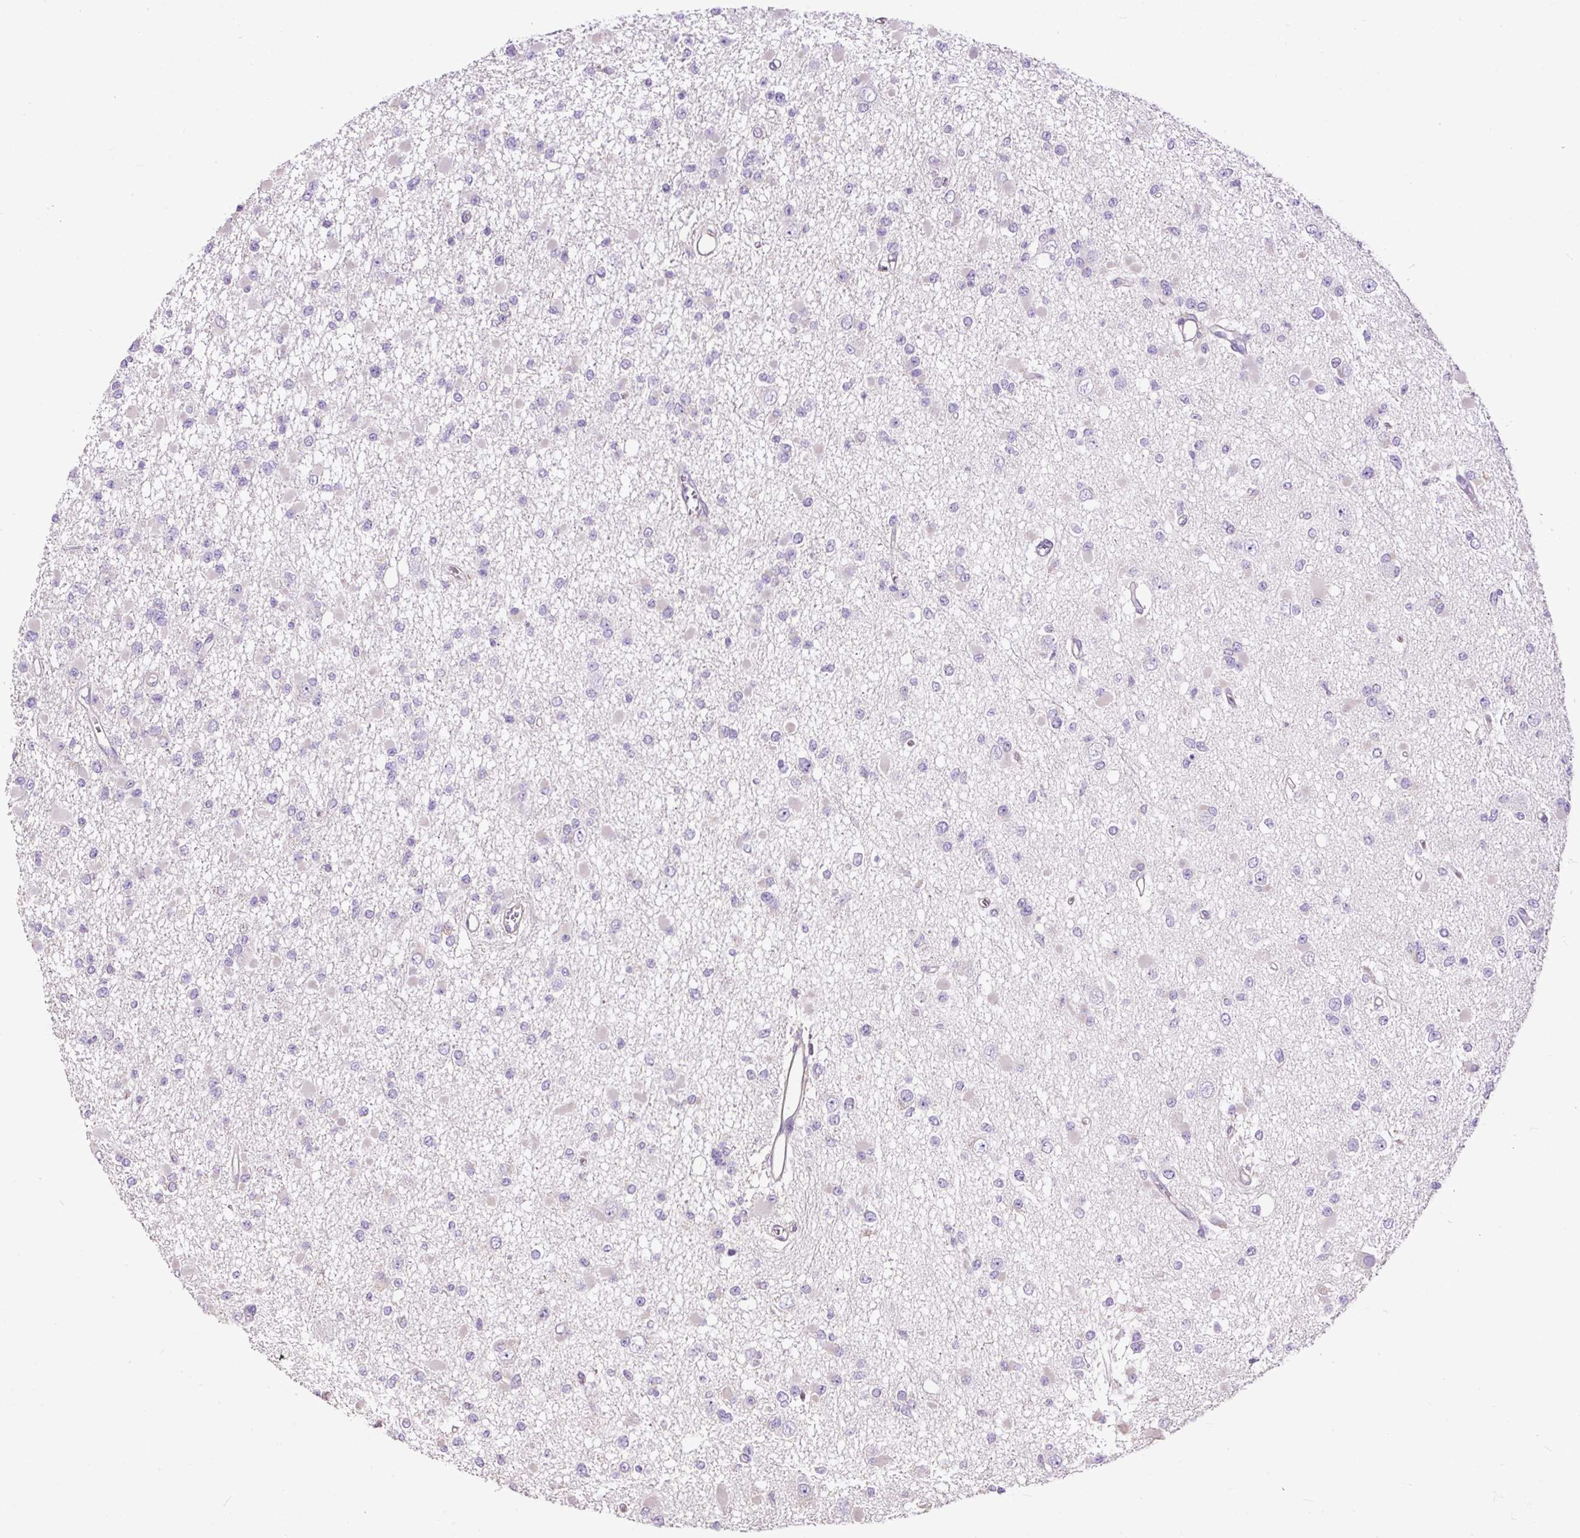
{"staining": {"intensity": "negative", "quantity": "none", "location": "none"}, "tissue": "glioma", "cell_type": "Tumor cells", "image_type": "cancer", "snomed": [{"axis": "morphology", "description": "Glioma, malignant, Low grade"}, {"axis": "topography", "description": "Brain"}], "caption": "IHC micrograph of glioma stained for a protein (brown), which displays no staining in tumor cells.", "gene": "PDIA2", "patient": {"sex": "female", "age": 22}}